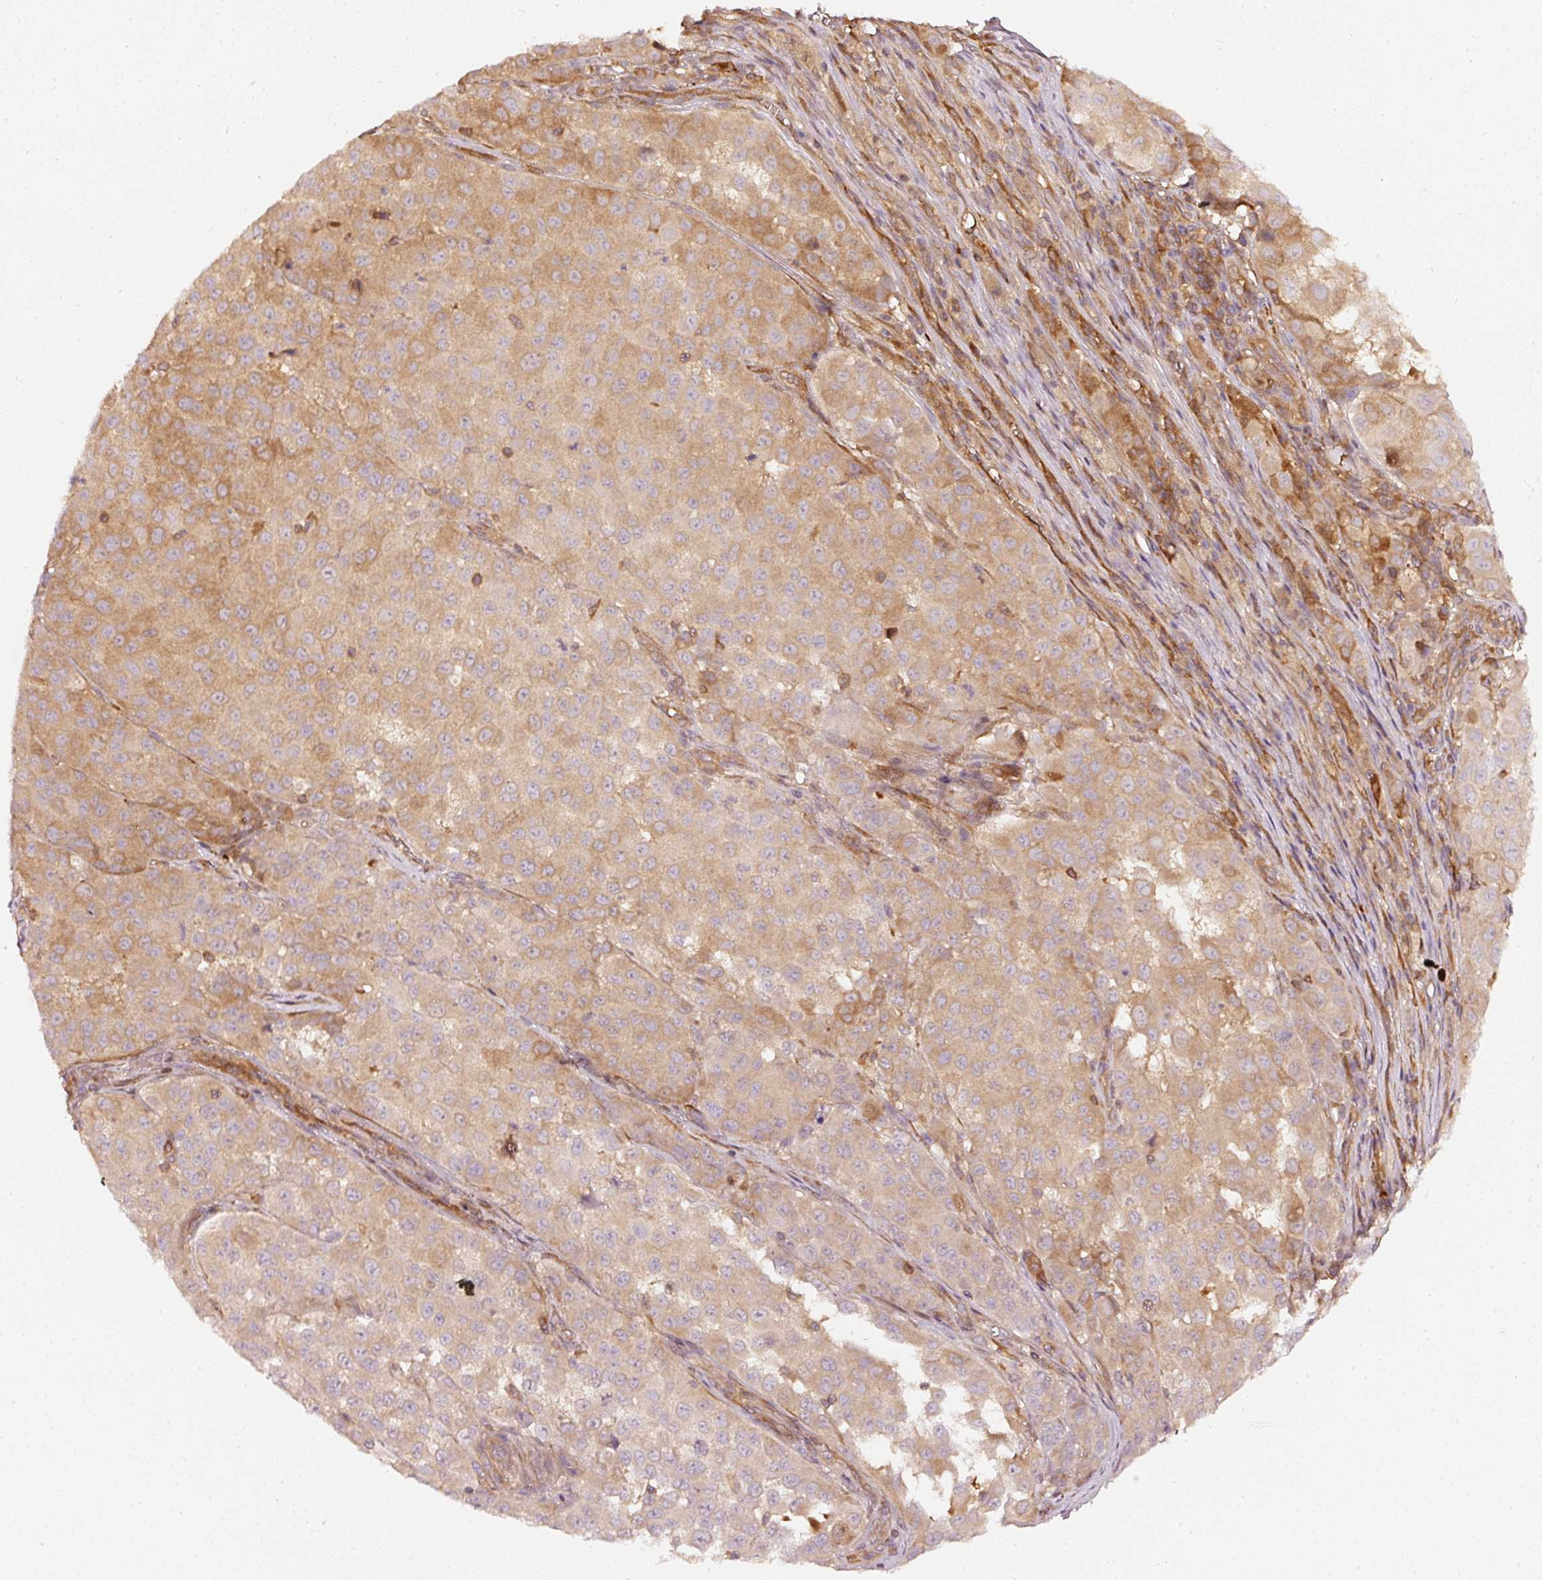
{"staining": {"intensity": "moderate", "quantity": "25%-75%", "location": "cytoplasmic/membranous"}, "tissue": "melanoma", "cell_type": "Tumor cells", "image_type": "cancer", "snomed": [{"axis": "morphology", "description": "Malignant melanoma, NOS"}, {"axis": "topography", "description": "Skin"}], "caption": "Protein staining reveals moderate cytoplasmic/membranous positivity in approximately 25%-75% of tumor cells in malignant melanoma.", "gene": "ASMTL", "patient": {"sex": "male", "age": 64}}